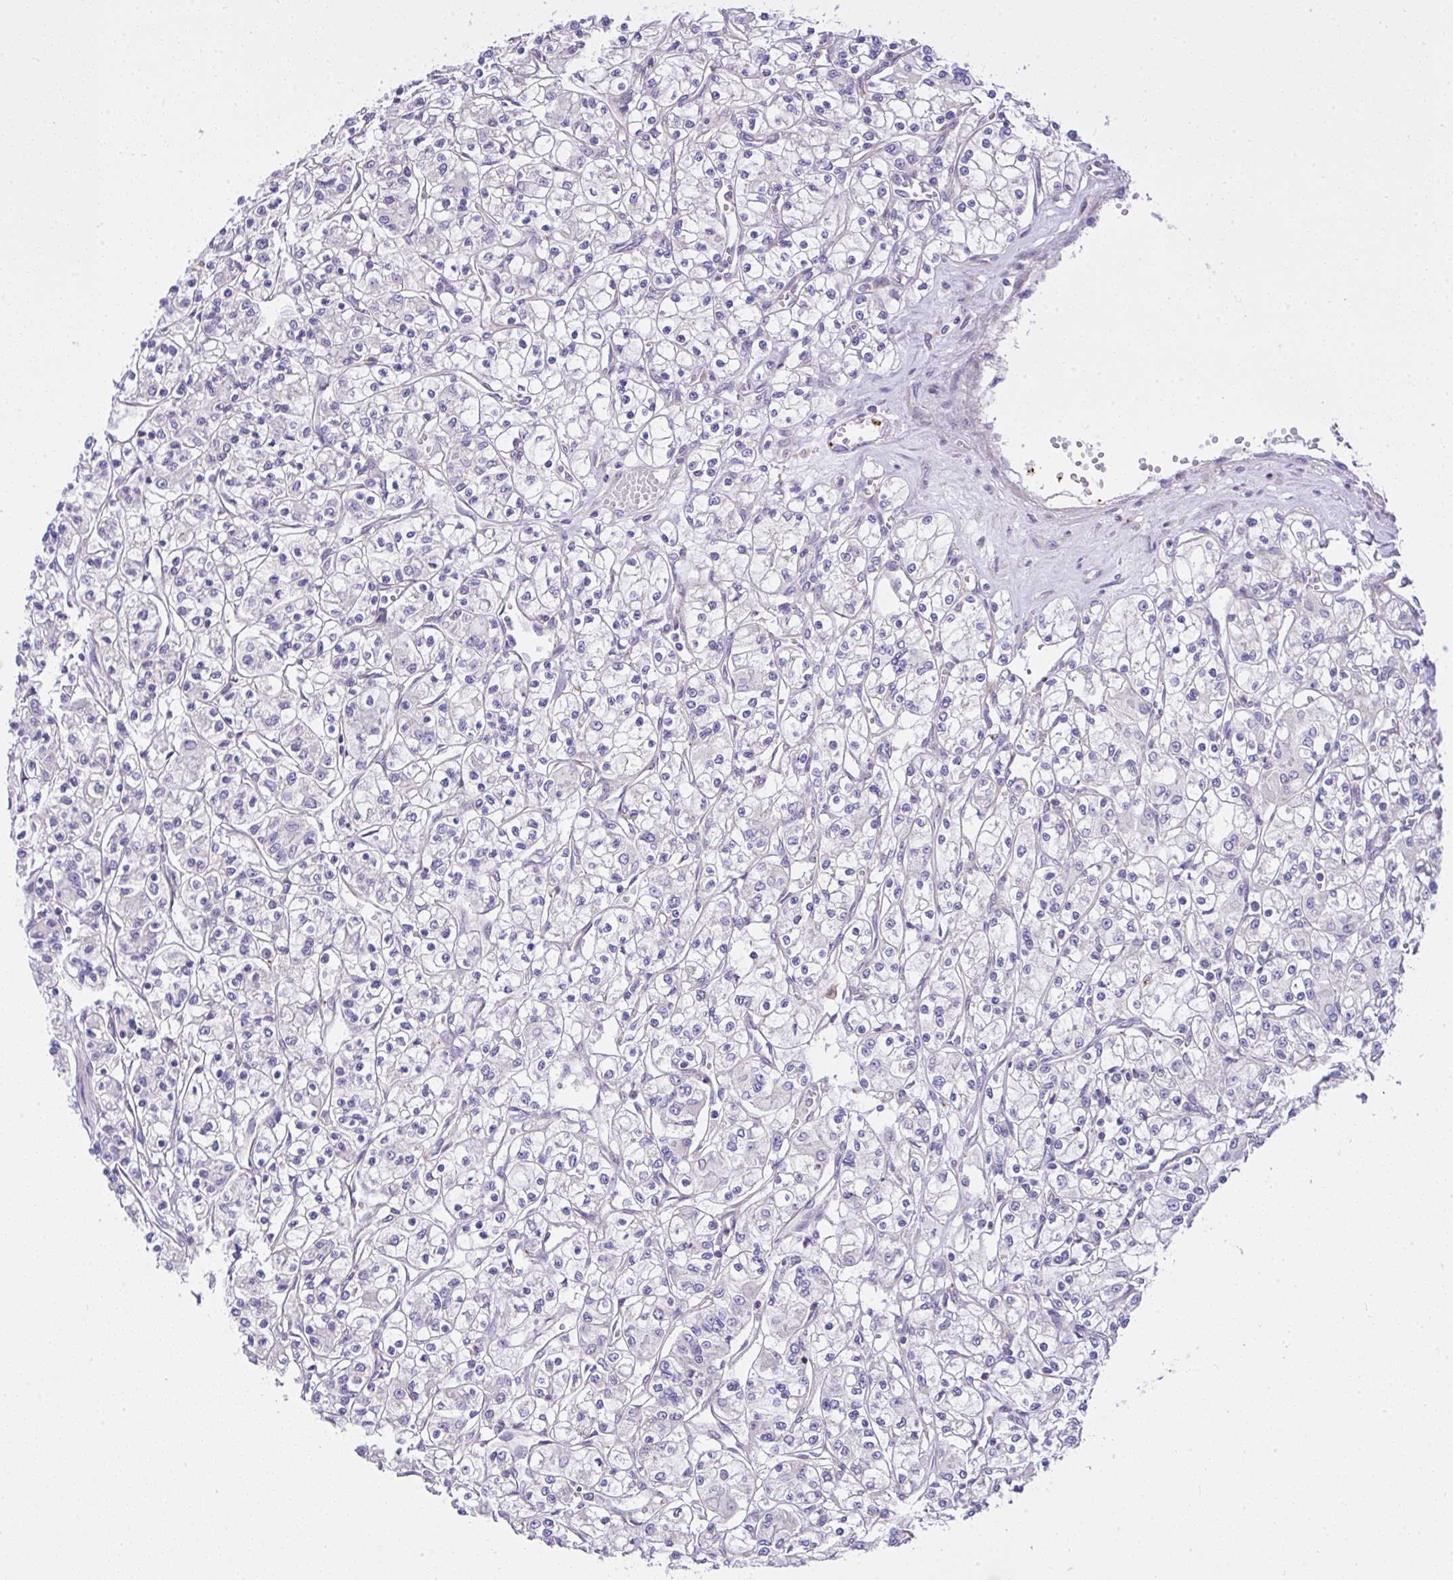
{"staining": {"intensity": "negative", "quantity": "none", "location": "none"}, "tissue": "renal cancer", "cell_type": "Tumor cells", "image_type": "cancer", "snomed": [{"axis": "morphology", "description": "Adenocarcinoma, NOS"}, {"axis": "topography", "description": "Kidney"}], "caption": "This is a micrograph of immunohistochemistry staining of renal cancer (adenocarcinoma), which shows no staining in tumor cells. (DAB (3,3'-diaminobenzidine) IHC with hematoxylin counter stain).", "gene": "CCDC142", "patient": {"sex": "female", "age": 59}}